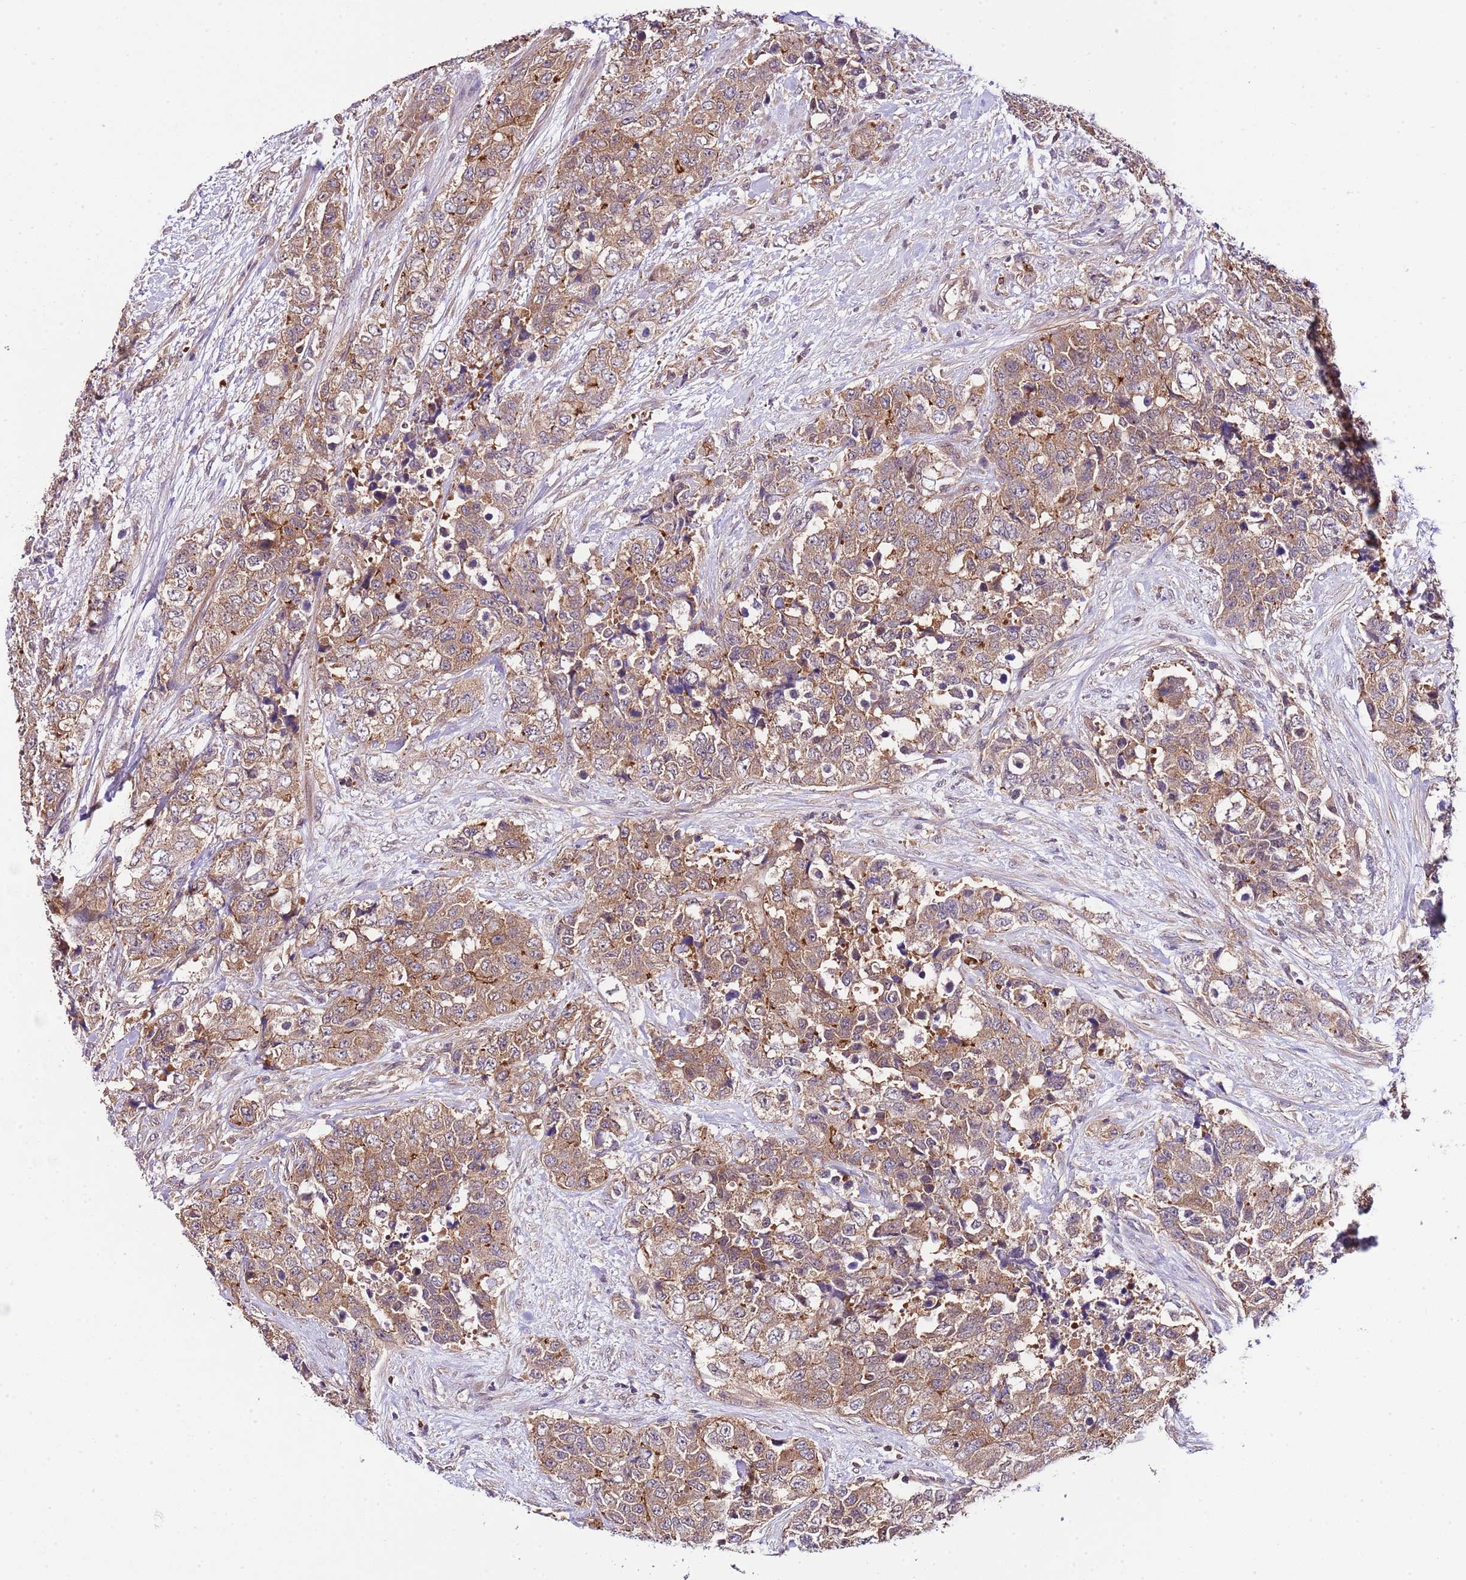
{"staining": {"intensity": "moderate", "quantity": ">75%", "location": "cytoplasmic/membranous"}, "tissue": "urothelial cancer", "cell_type": "Tumor cells", "image_type": "cancer", "snomed": [{"axis": "morphology", "description": "Urothelial carcinoma, High grade"}, {"axis": "topography", "description": "Urinary bladder"}], "caption": "Urothelial cancer was stained to show a protein in brown. There is medium levels of moderate cytoplasmic/membranous positivity in approximately >75% of tumor cells.", "gene": "DONSON", "patient": {"sex": "female", "age": 78}}